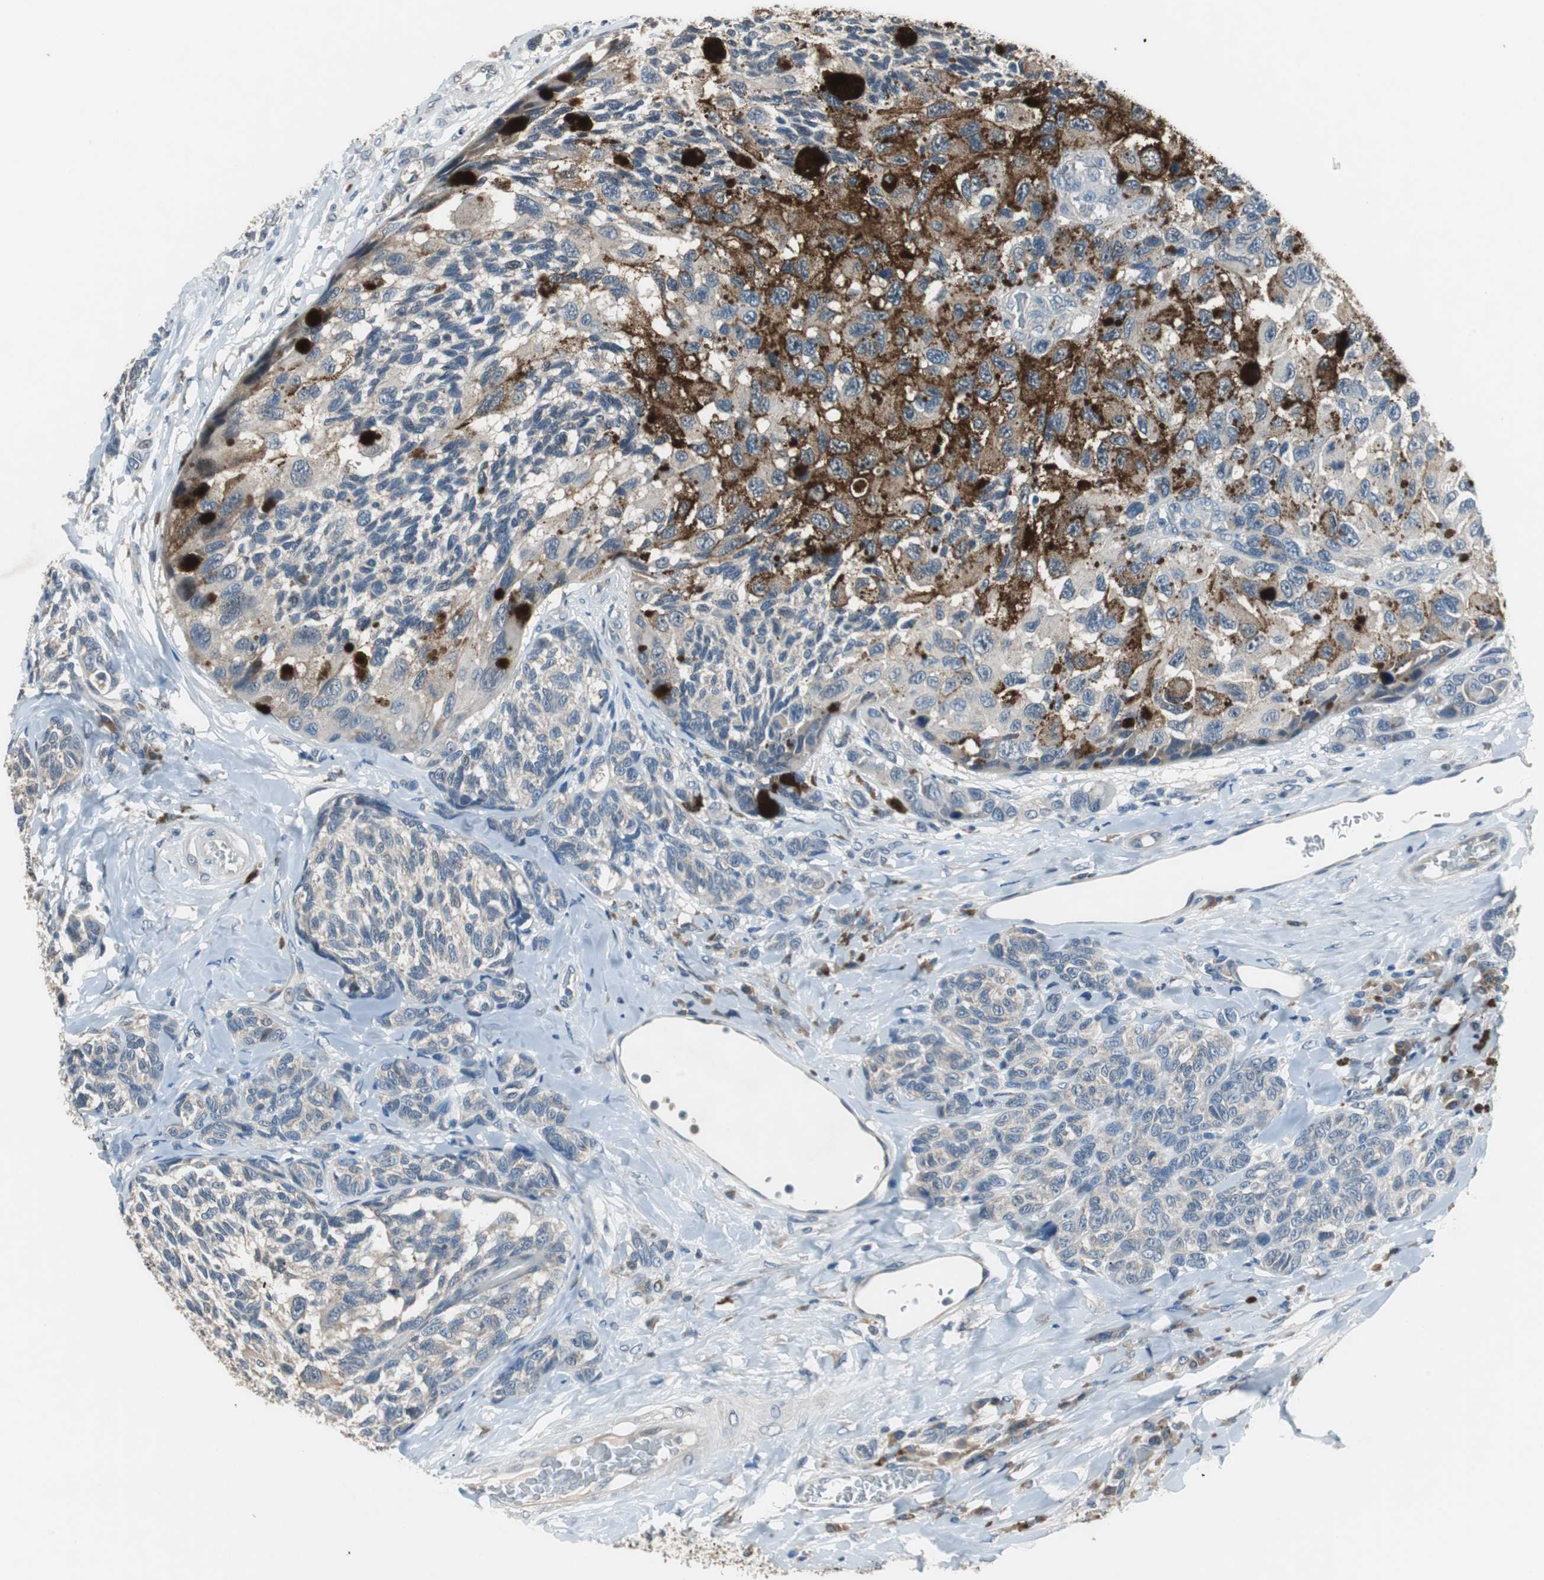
{"staining": {"intensity": "negative", "quantity": "none", "location": "none"}, "tissue": "melanoma", "cell_type": "Tumor cells", "image_type": "cancer", "snomed": [{"axis": "morphology", "description": "Malignant melanoma, NOS"}, {"axis": "topography", "description": "Skin"}], "caption": "Micrograph shows no protein positivity in tumor cells of malignant melanoma tissue. The staining was performed using DAB to visualize the protein expression in brown, while the nuclei were stained in blue with hematoxylin (Magnification: 20x).", "gene": "PI4KB", "patient": {"sex": "female", "age": 73}}